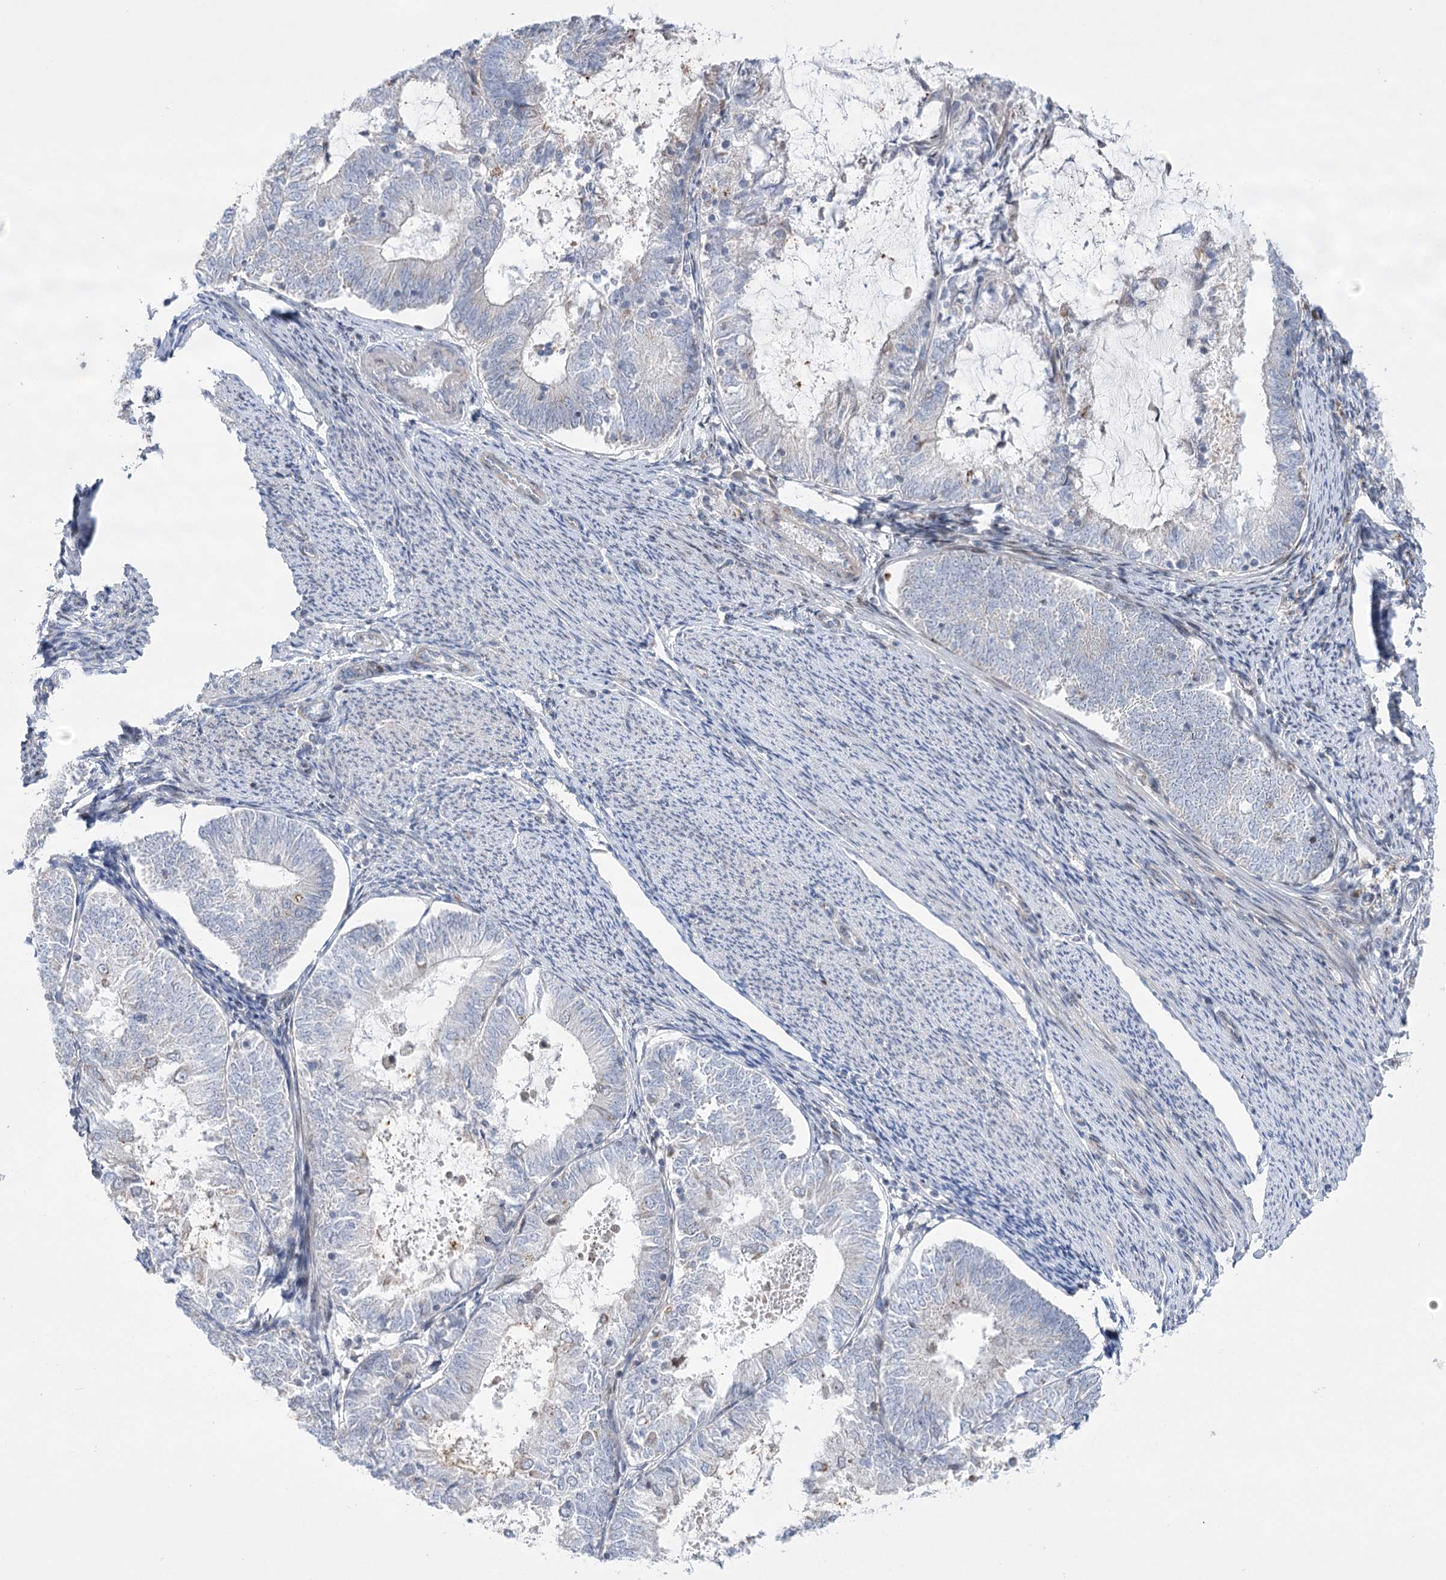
{"staining": {"intensity": "negative", "quantity": "none", "location": "none"}, "tissue": "endometrial cancer", "cell_type": "Tumor cells", "image_type": "cancer", "snomed": [{"axis": "morphology", "description": "Adenocarcinoma, NOS"}, {"axis": "topography", "description": "Endometrium"}], "caption": "The histopathology image displays no significant staining in tumor cells of adenocarcinoma (endometrial).", "gene": "NME7", "patient": {"sex": "female", "age": 57}}